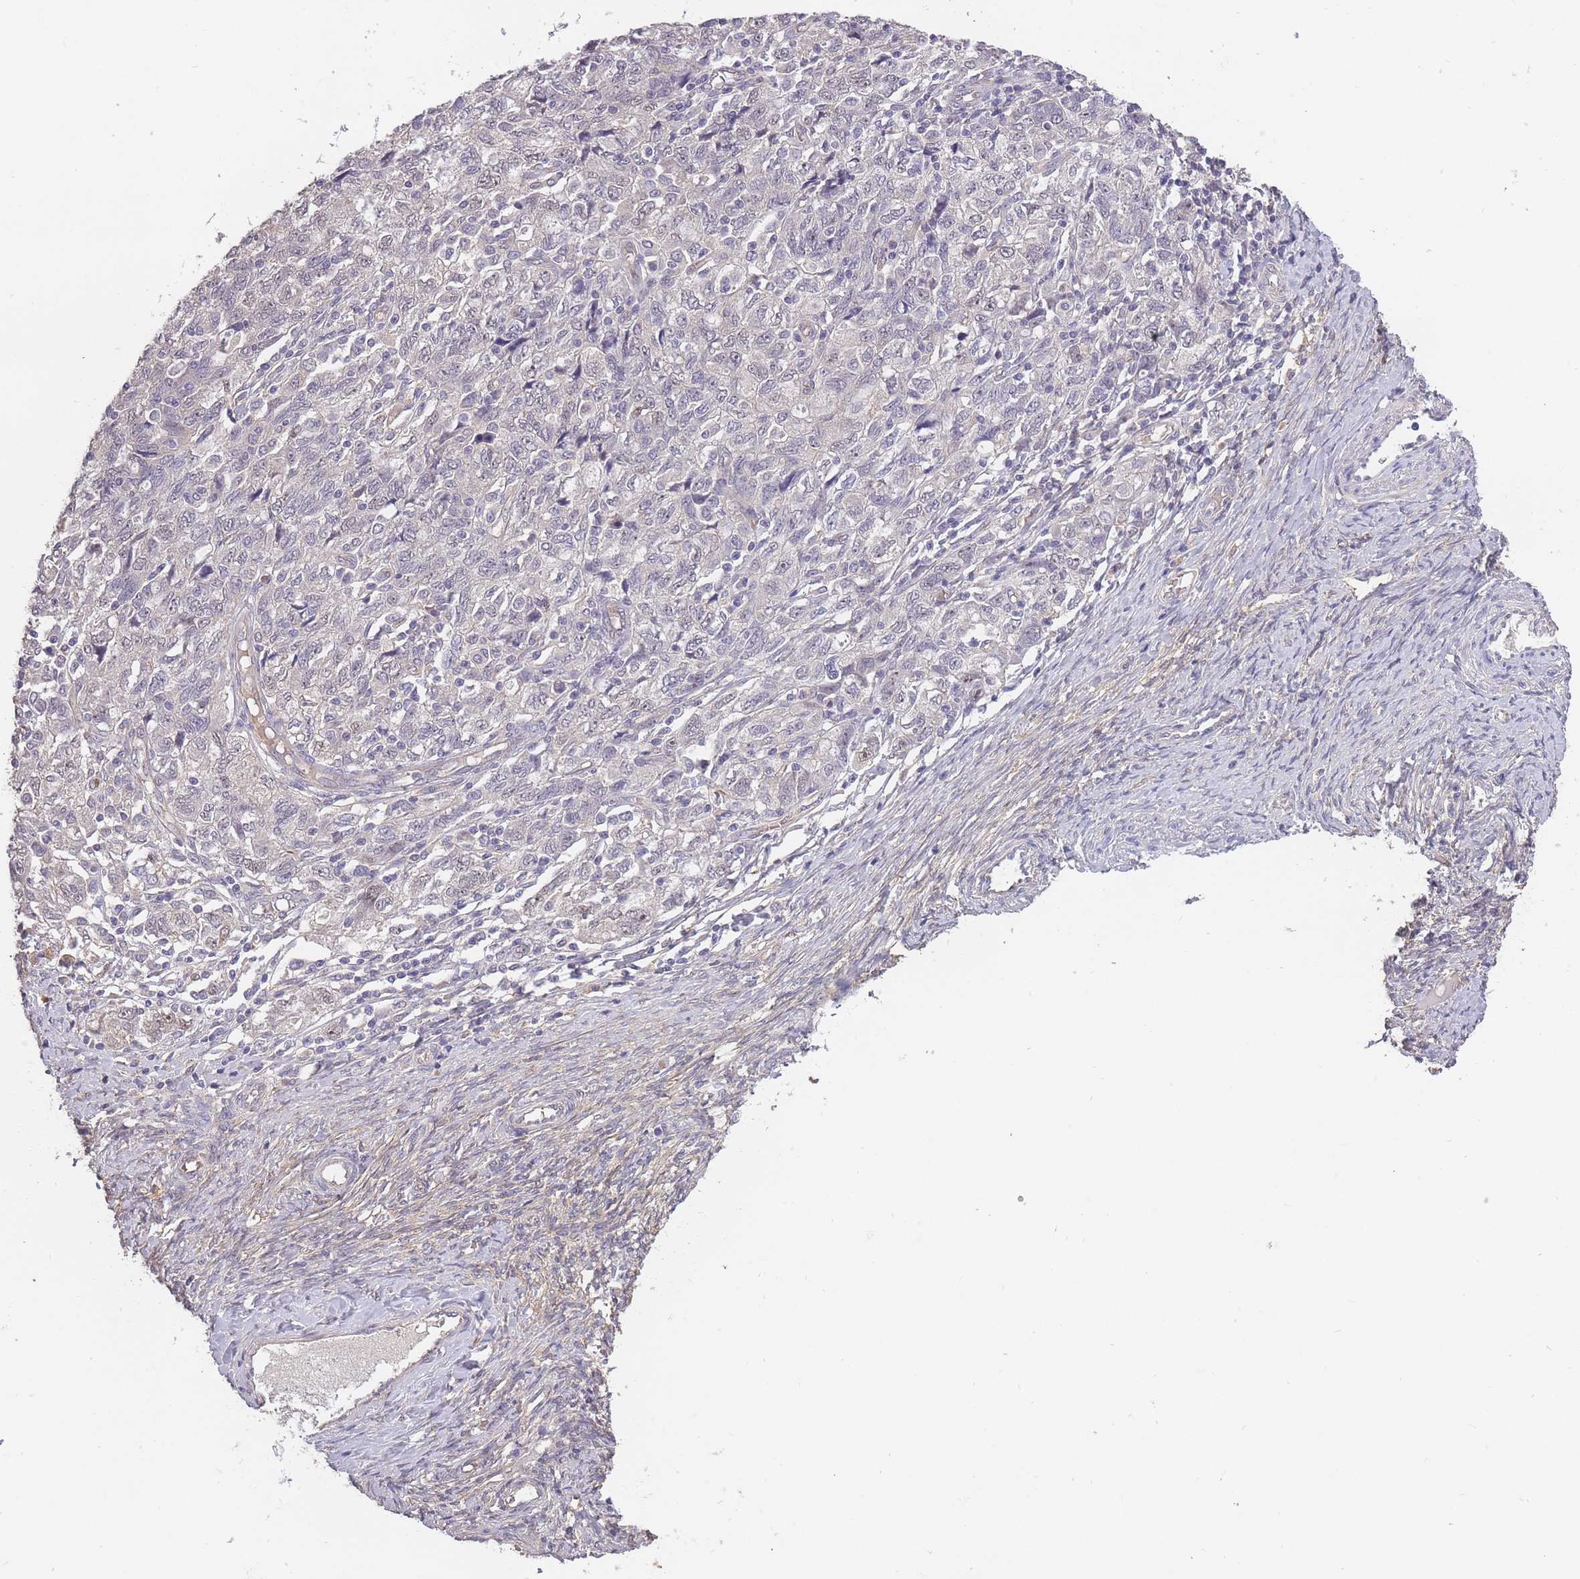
{"staining": {"intensity": "weak", "quantity": "<25%", "location": "nuclear"}, "tissue": "ovarian cancer", "cell_type": "Tumor cells", "image_type": "cancer", "snomed": [{"axis": "morphology", "description": "Carcinoma, NOS"}, {"axis": "morphology", "description": "Cystadenocarcinoma, serous, NOS"}, {"axis": "topography", "description": "Ovary"}], "caption": "An IHC micrograph of ovarian cancer is shown. There is no staining in tumor cells of ovarian cancer. The staining was performed using DAB (3,3'-diaminobenzidine) to visualize the protein expression in brown, while the nuclei were stained in blue with hematoxylin (Magnification: 20x).", "gene": "KIAA1755", "patient": {"sex": "female", "age": 69}}